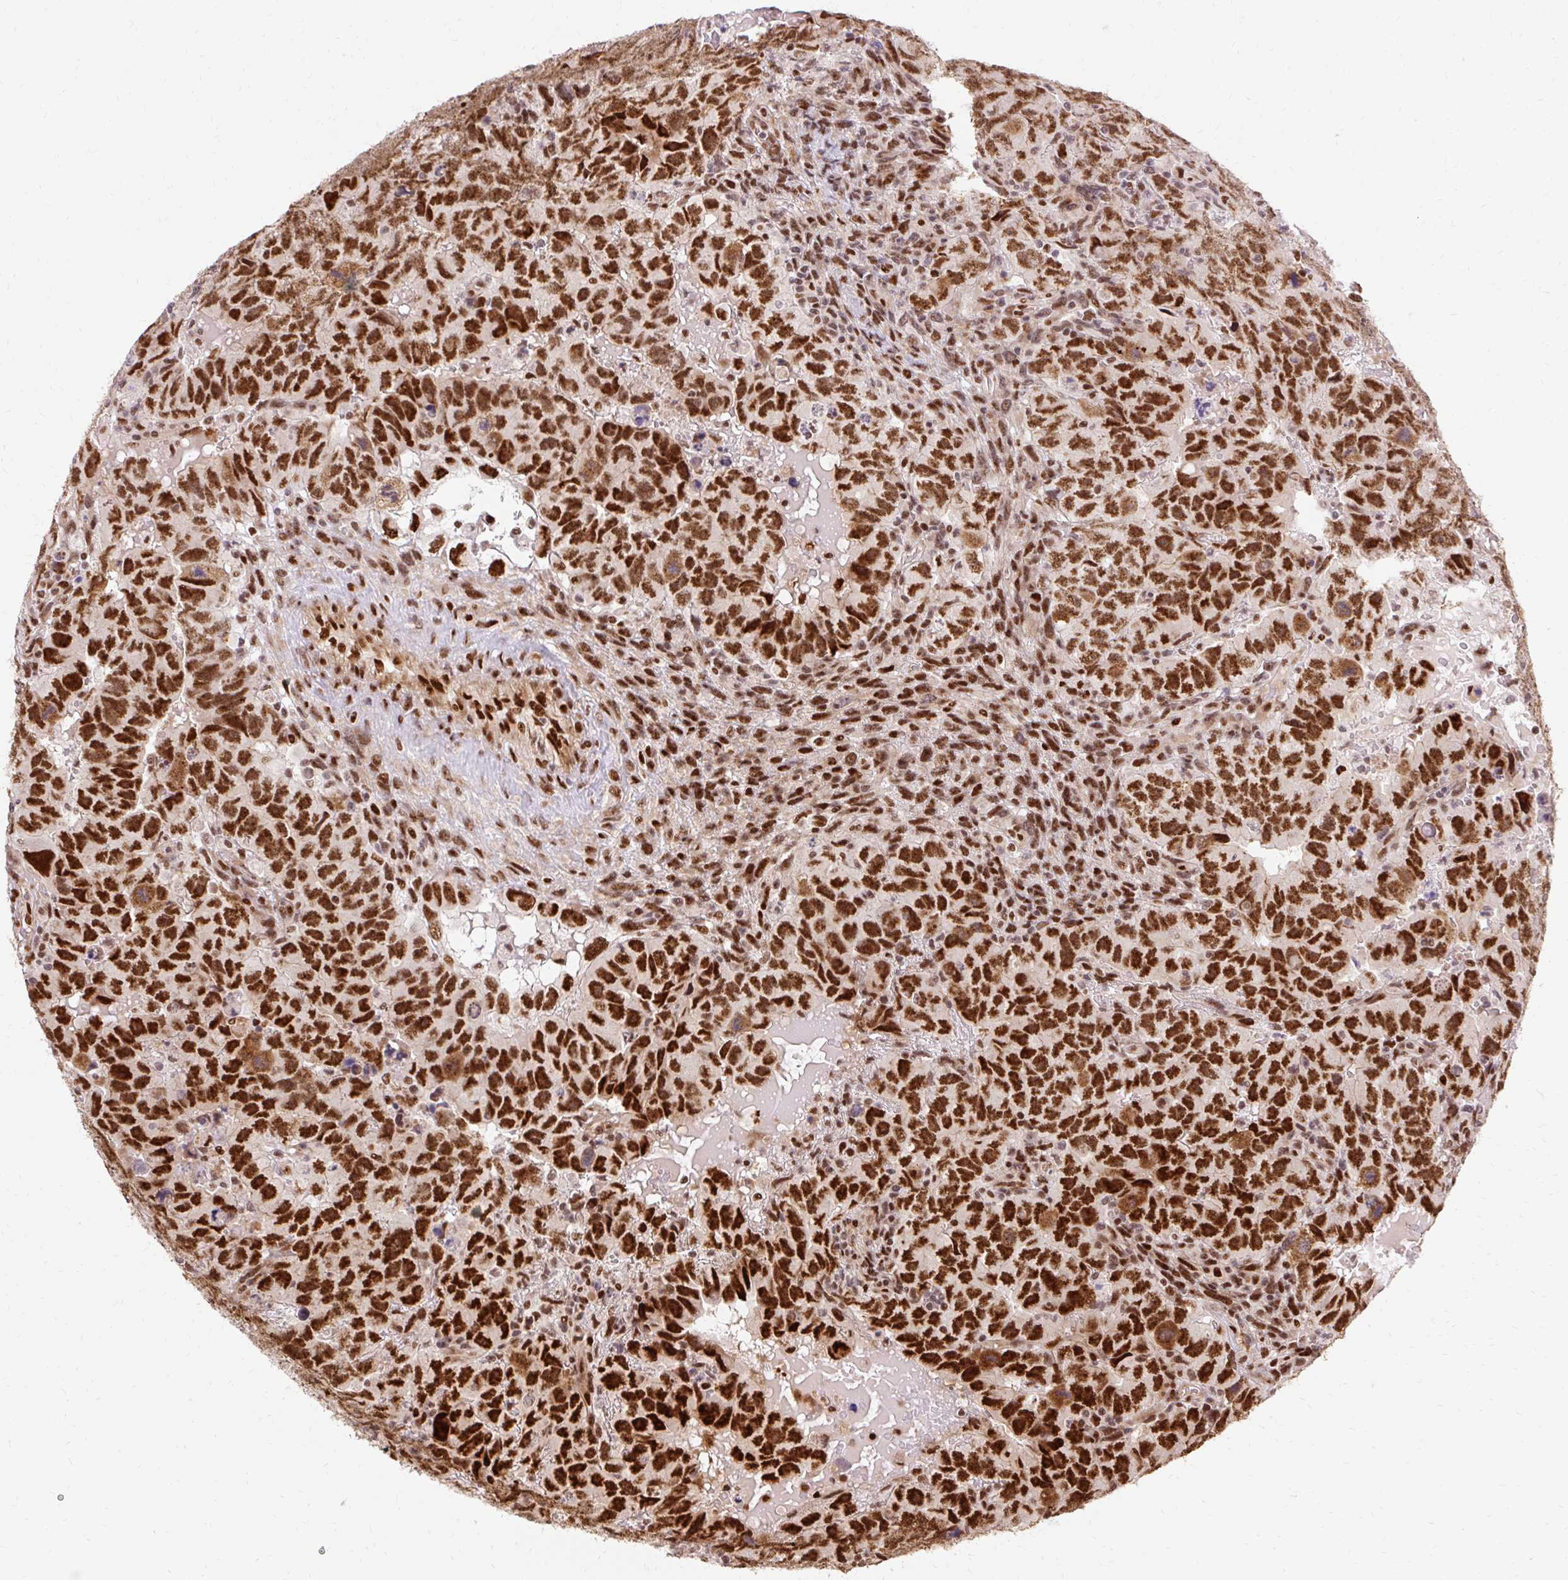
{"staining": {"intensity": "strong", "quantity": ">75%", "location": "nuclear"}, "tissue": "testis cancer", "cell_type": "Tumor cells", "image_type": "cancer", "snomed": [{"axis": "morphology", "description": "Carcinoma, Embryonal, NOS"}, {"axis": "topography", "description": "Testis"}], "caption": "Strong nuclear staining for a protein is seen in about >75% of tumor cells of testis cancer using immunohistochemistry.", "gene": "MECOM", "patient": {"sex": "male", "age": 24}}